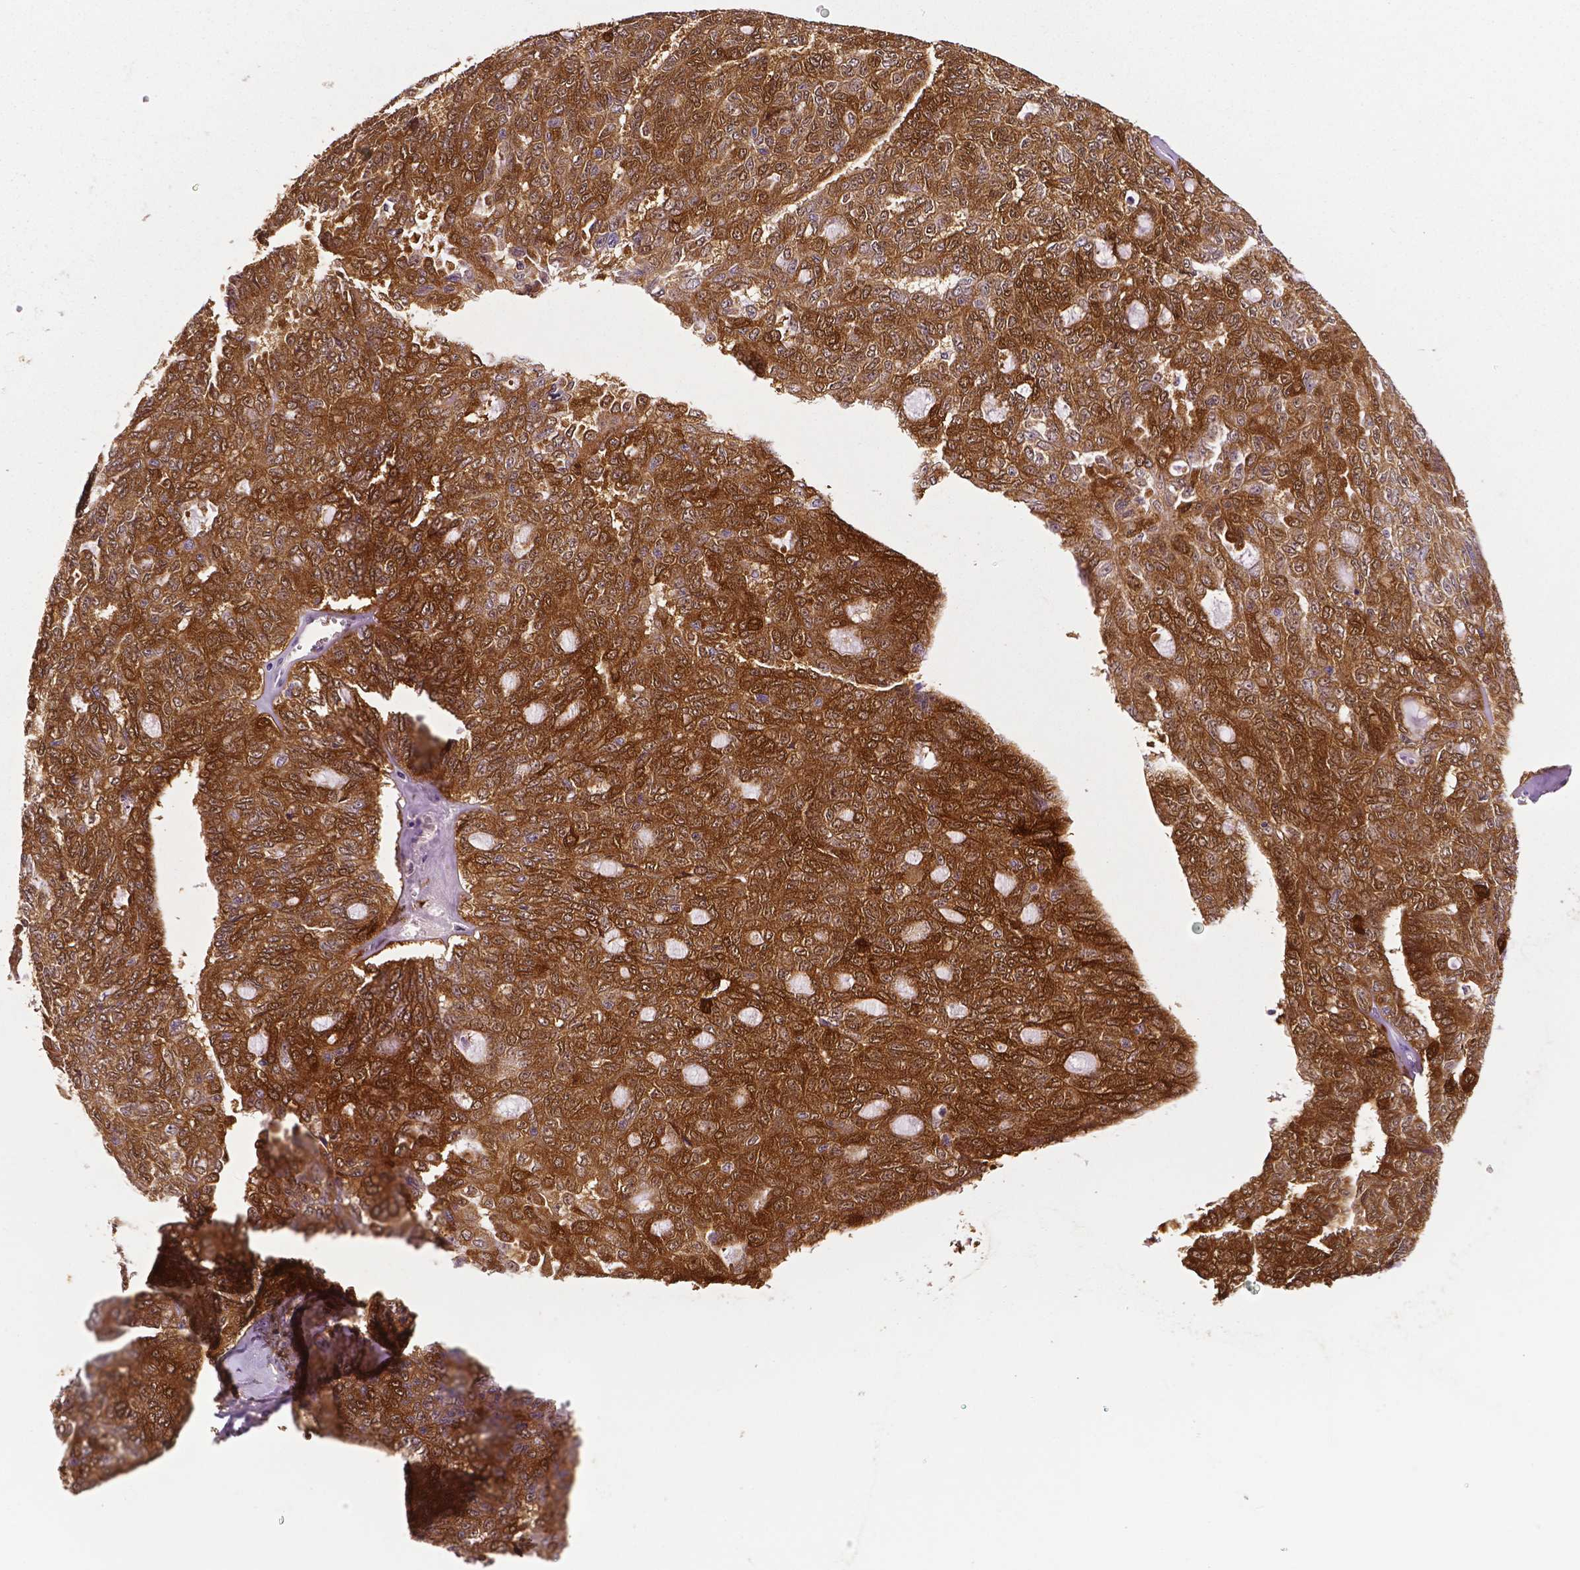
{"staining": {"intensity": "strong", "quantity": ">75%", "location": "cytoplasmic/membranous"}, "tissue": "ovarian cancer", "cell_type": "Tumor cells", "image_type": "cancer", "snomed": [{"axis": "morphology", "description": "Cystadenocarcinoma, serous, NOS"}, {"axis": "topography", "description": "Ovary"}], "caption": "The immunohistochemical stain labels strong cytoplasmic/membranous expression in tumor cells of serous cystadenocarcinoma (ovarian) tissue.", "gene": "PHGDH", "patient": {"sex": "female", "age": 71}}